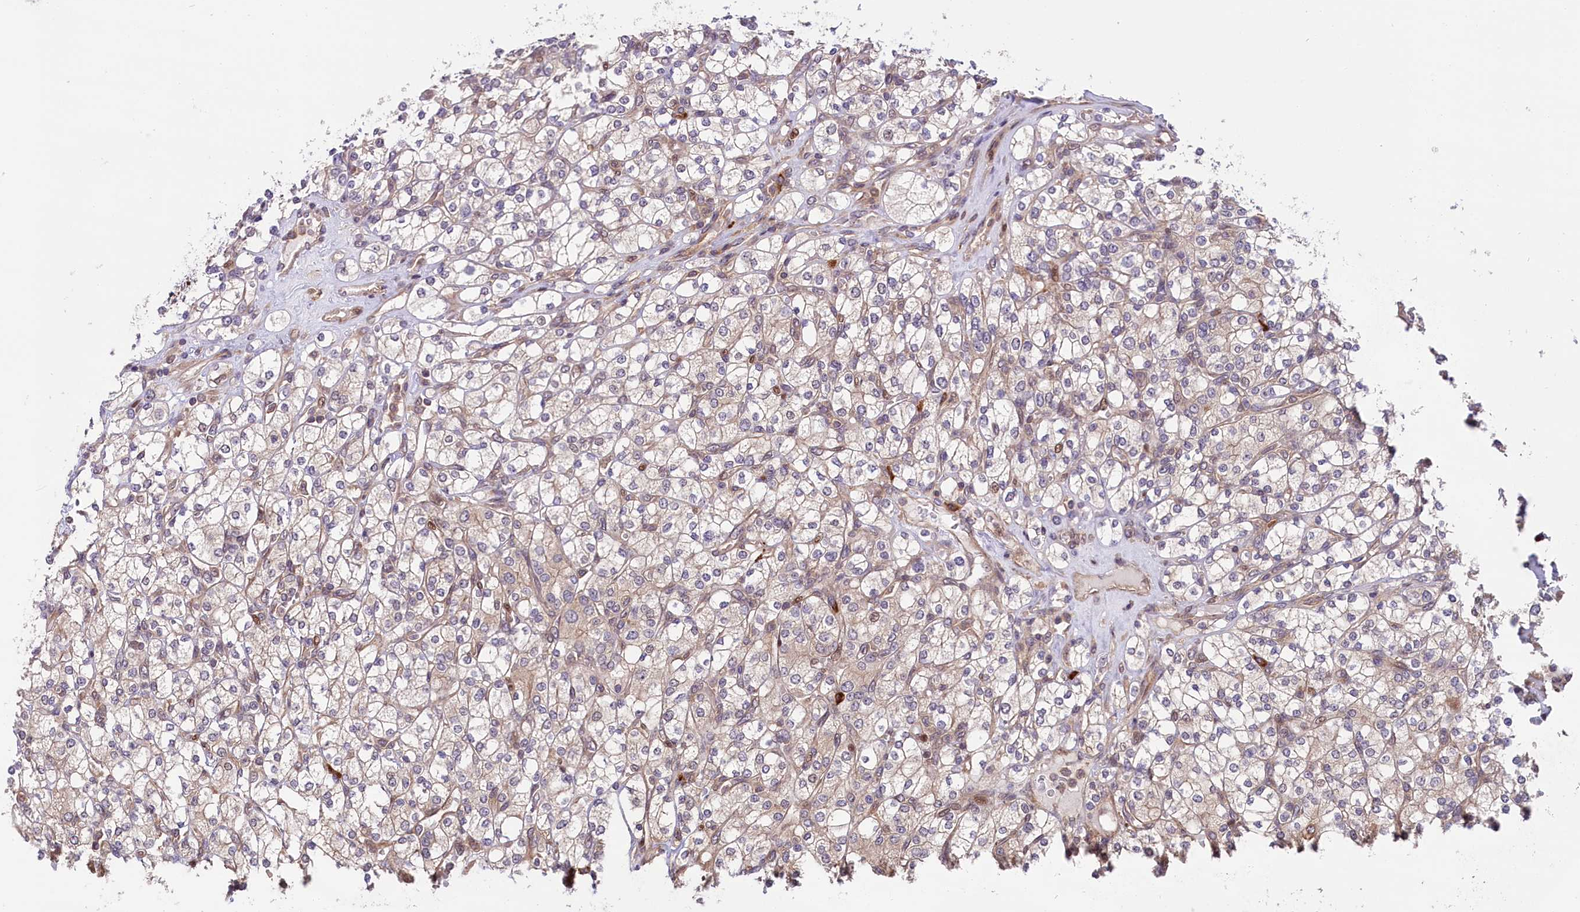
{"staining": {"intensity": "negative", "quantity": "none", "location": "none"}, "tissue": "renal cancer", "cell_type": "Tumor cells", "image_type": "cancer", "snomed": [{"axis": "morphology", "description": "Adenocarcinoma, NOS"}, {"axis": "topography", "description": "Kidney"}], "caption": "Renal adenocarcinoma stained for a protein using IHC demonstrates no expression tumor cells.", "gene": "RIC8A", "patient": {"sex": "male", "age": 77}}